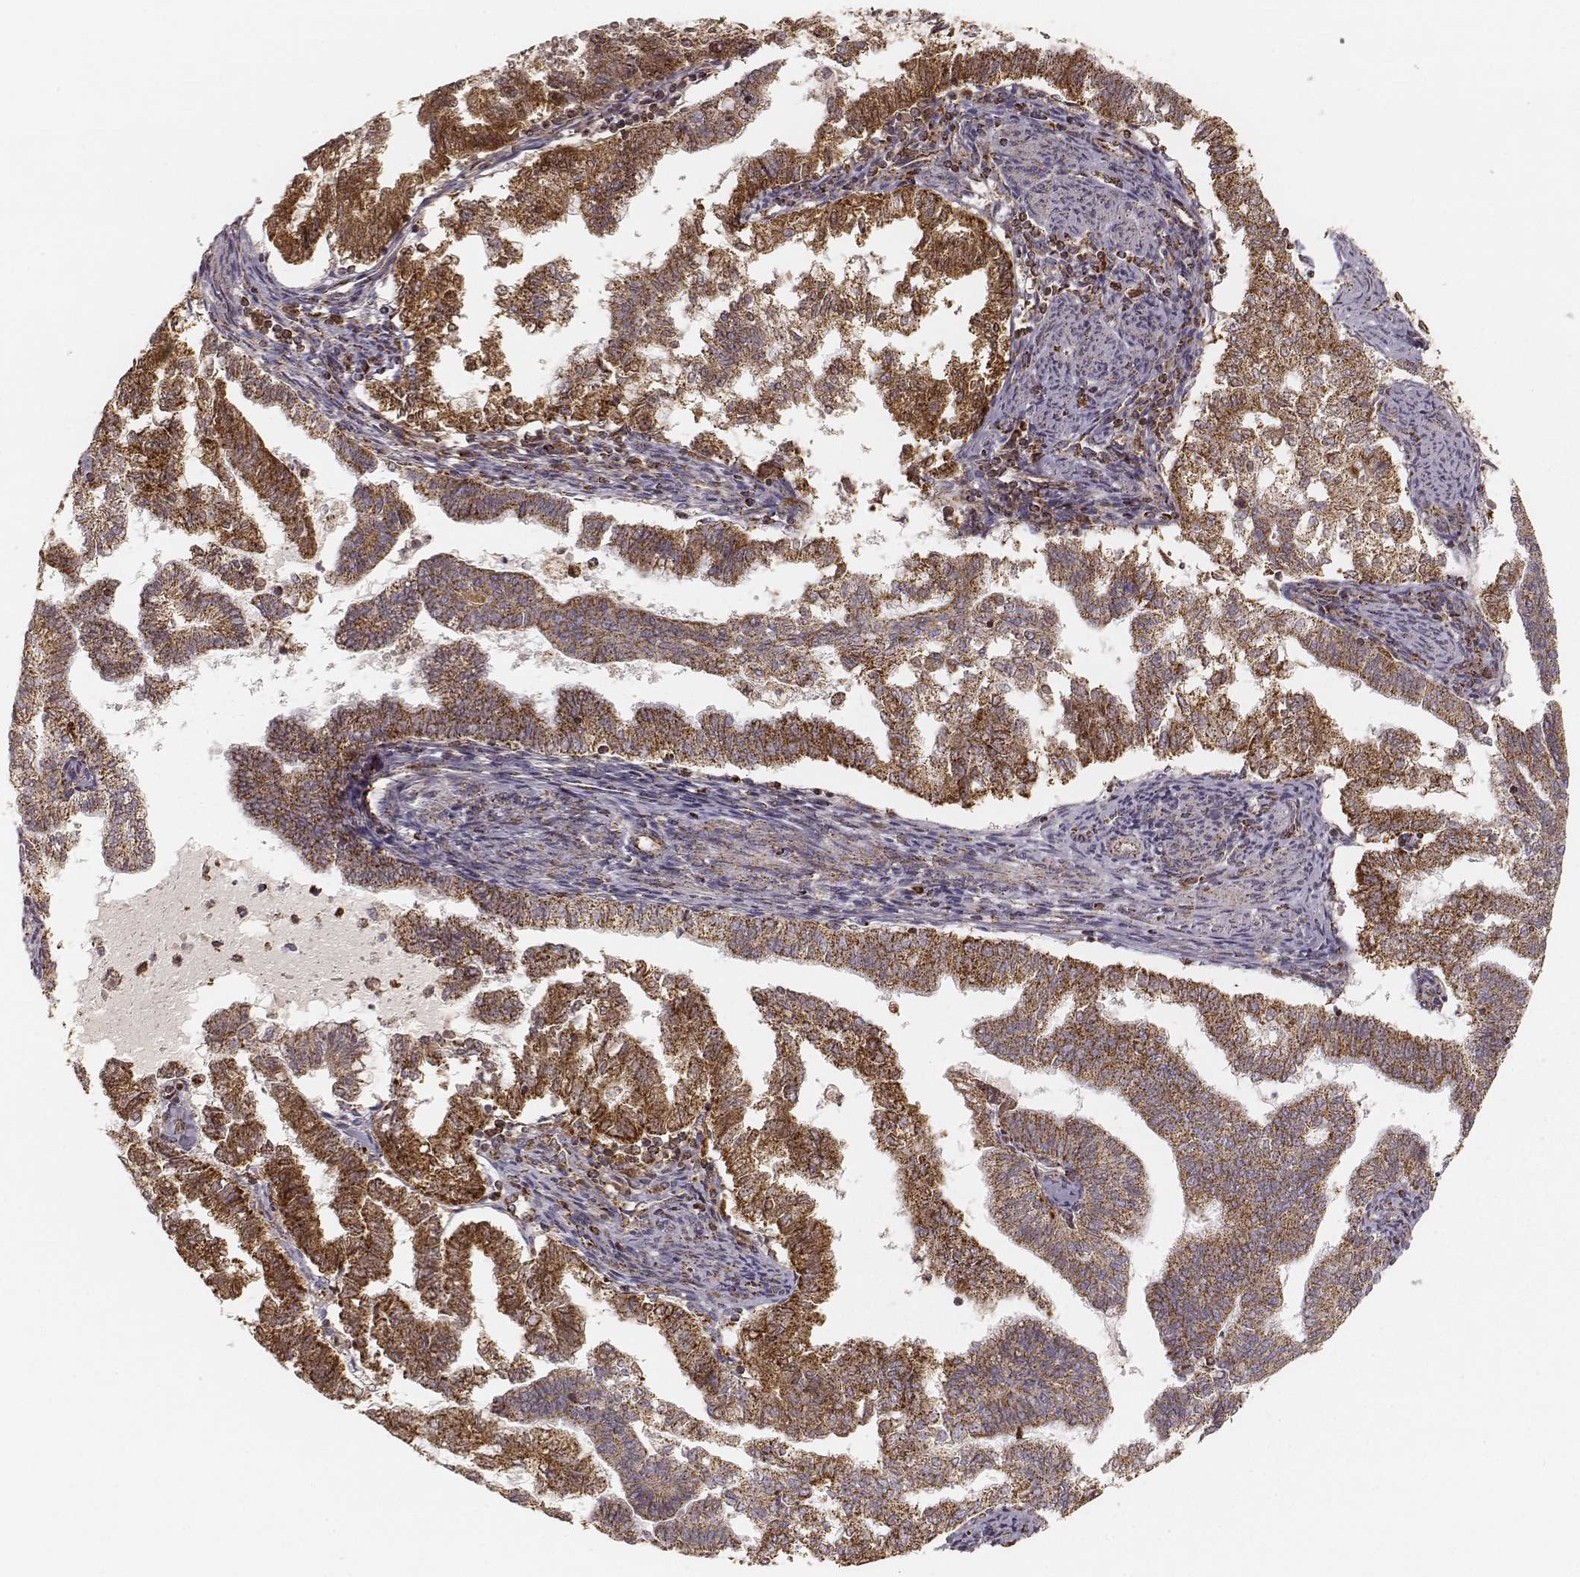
{"staining": {"intensity": "strong", "quantity": ">75%", "location": "cytoplasmic/membranous"}, "tissue": "endometrial cancer", "cell_type": "Tumor cells", "image_type": "cancer", "snomed": [{"axis": "morphology", "description": "Adenocarcinoma, NOS"}, {"axis": "topography", "description": "Endometrium"}], "caption": "The histopathology image displays immunohistochemical staining of endometrial adenocarcinoma. There is strong cytoplasmic/membranous positivity is seen in approximately >75% of tumor cells.", "gene": "CS", "patient": {"sex": "female", "age": 79}}